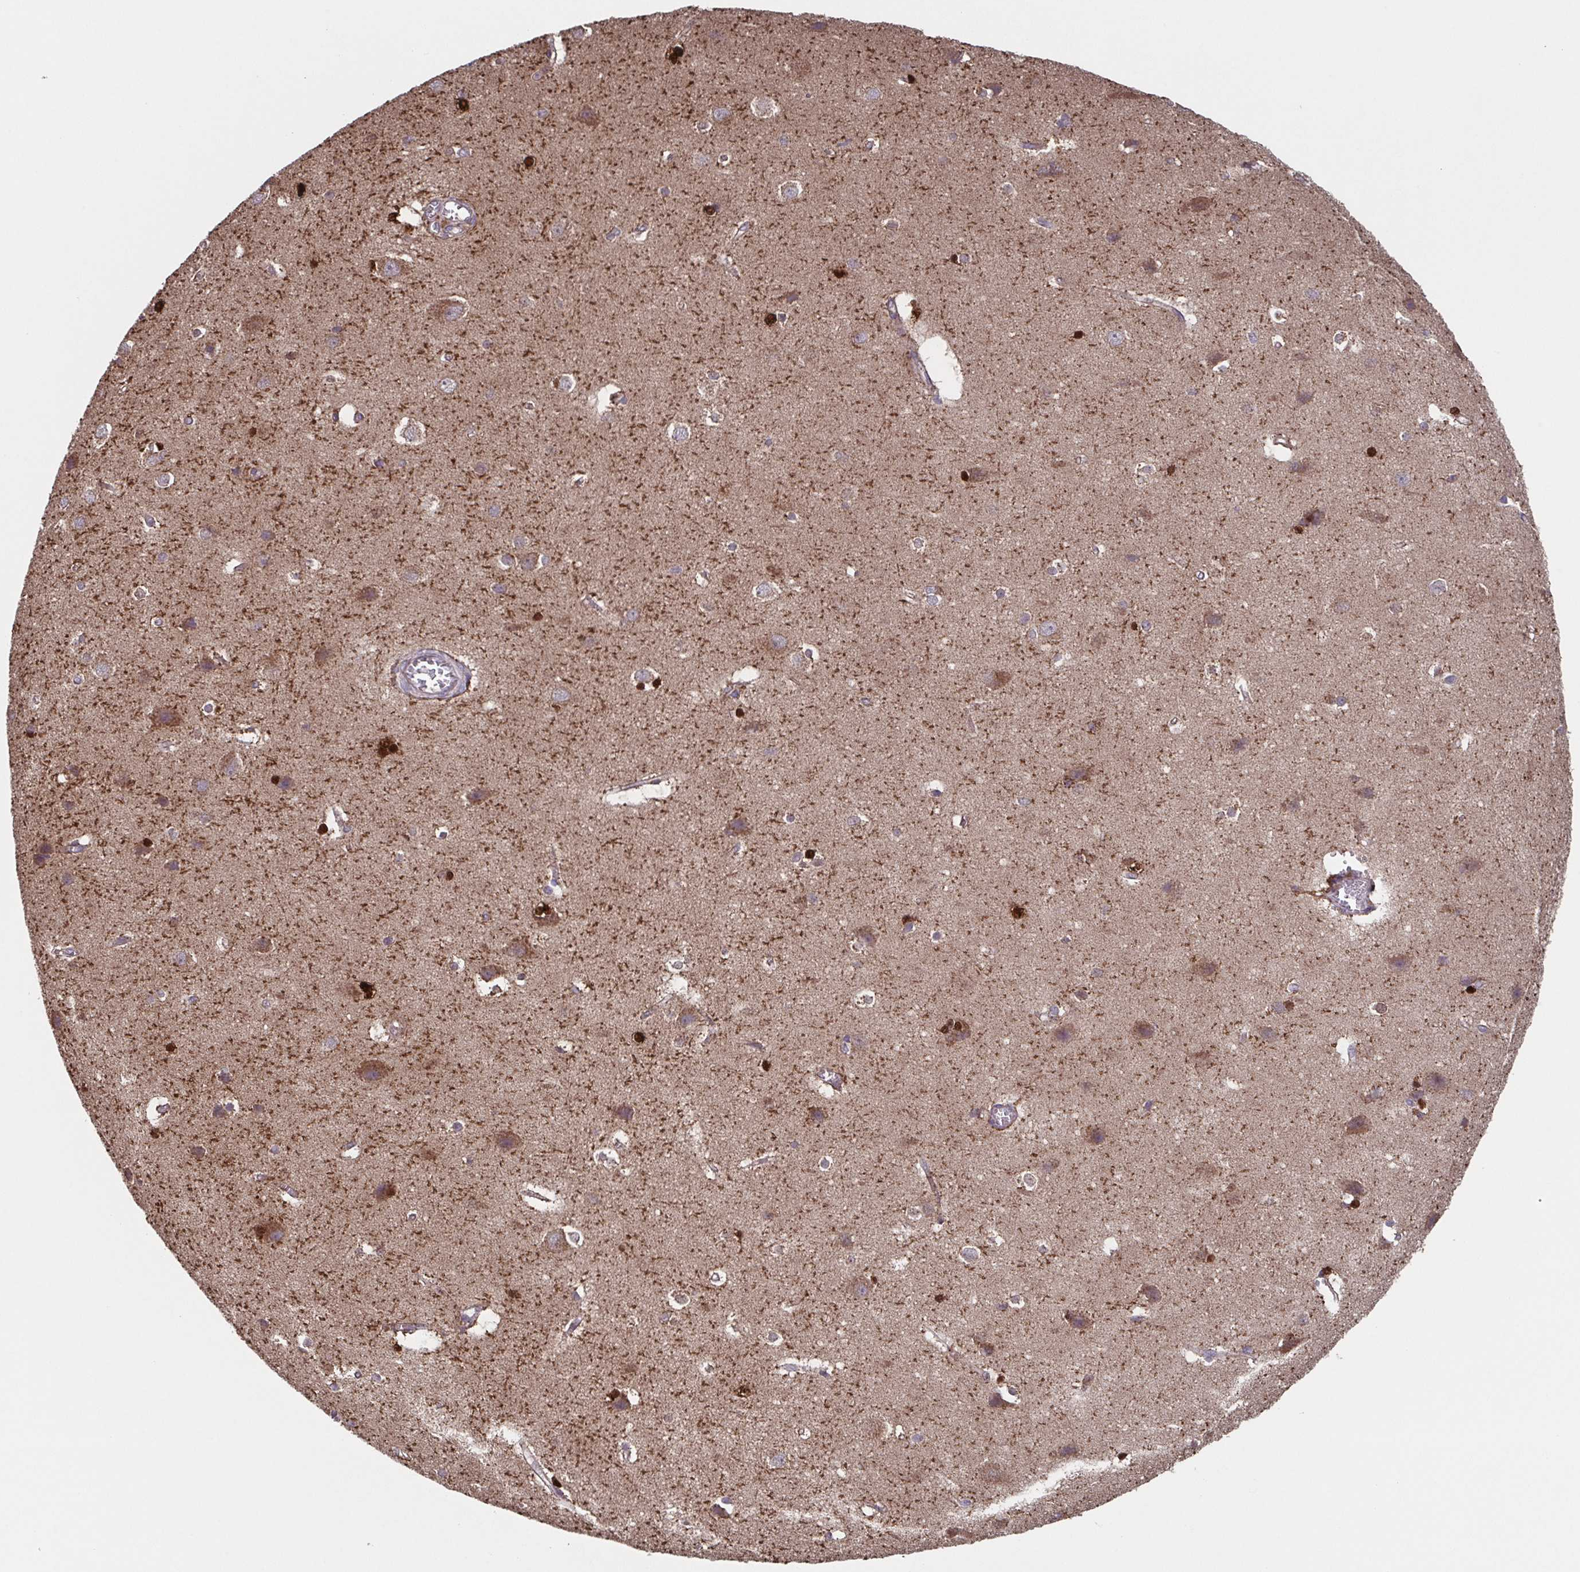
{"staining": {"intensity": "weak", "quantity": "25%-75%", "location": "cytoplasmic/membranous"}, "tissue": "cerebral cortex", "cell_type": "Endothelial cells", "image_type": "normal", "snomed": [{"axis": "morphology", "description": "Normal tissue, NOS"}, {"axis": "topography", "description": "Cerebral cortex"}], "caption": "Protein expression analysis of unremarkable human cerebral cortex reveals weak cytoplasmic/membranous expression in approximately 25%-75% of endothelial cells.", "gene": "TTC19", "patient": {"sex": "male", "age": 37}}